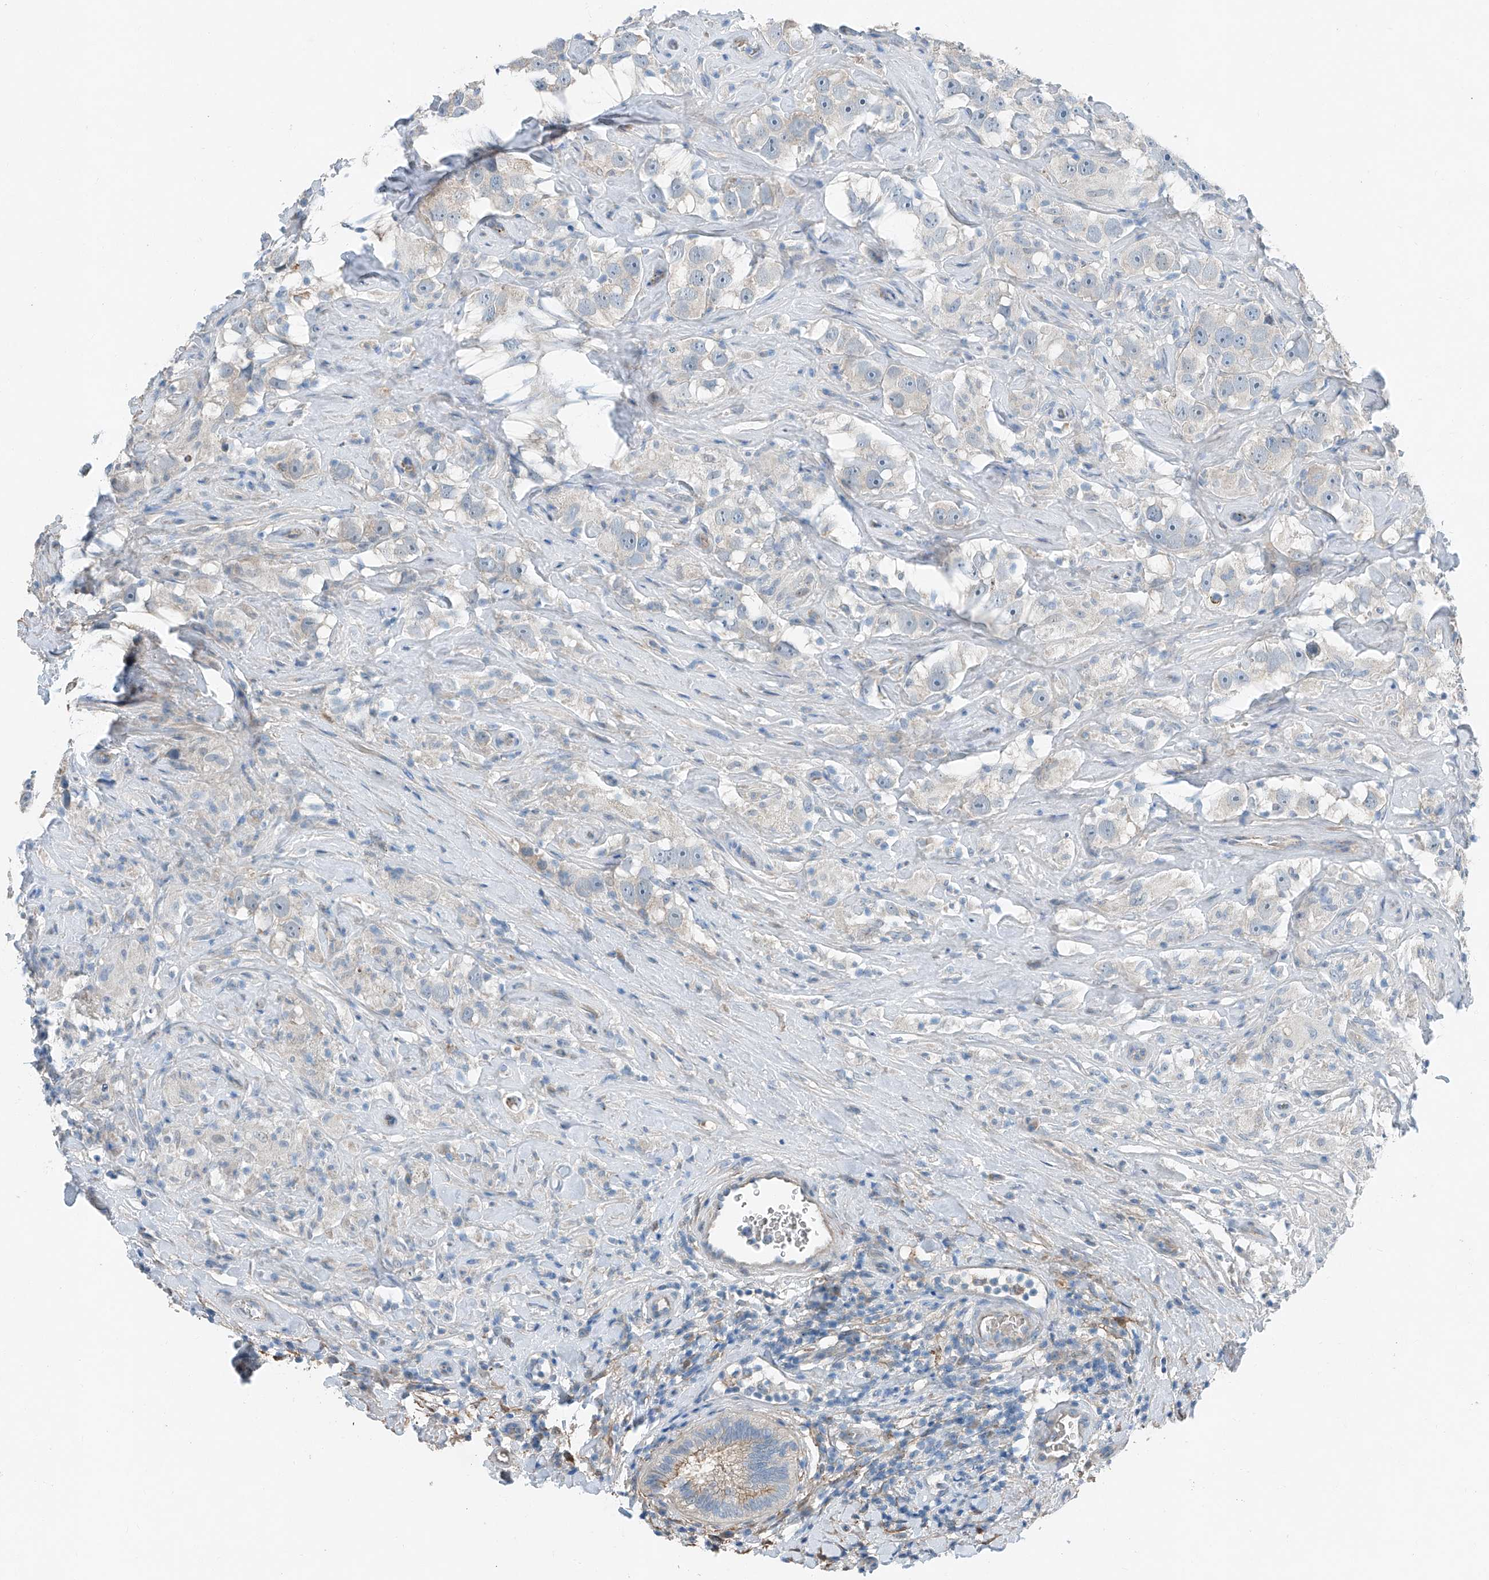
{"staining": {"intensity": "negative", "quantity": "none", "location": "none"}, "tissue": "testis cancer", "cell_type": "Tumor cells", "image_type": "cancer", "snomed": [{"axis": "morphology", "description": "Seminoma, NOS"}, {"axis": "topography", "description": "Testis"}], "caption": "The immunohistochemistry histopathology image has no significant expression in tumor cells of testis cancer (seminoma) tissue.", "gene": "MDGA1", "patient": {"sex": "male", "age": 49}}